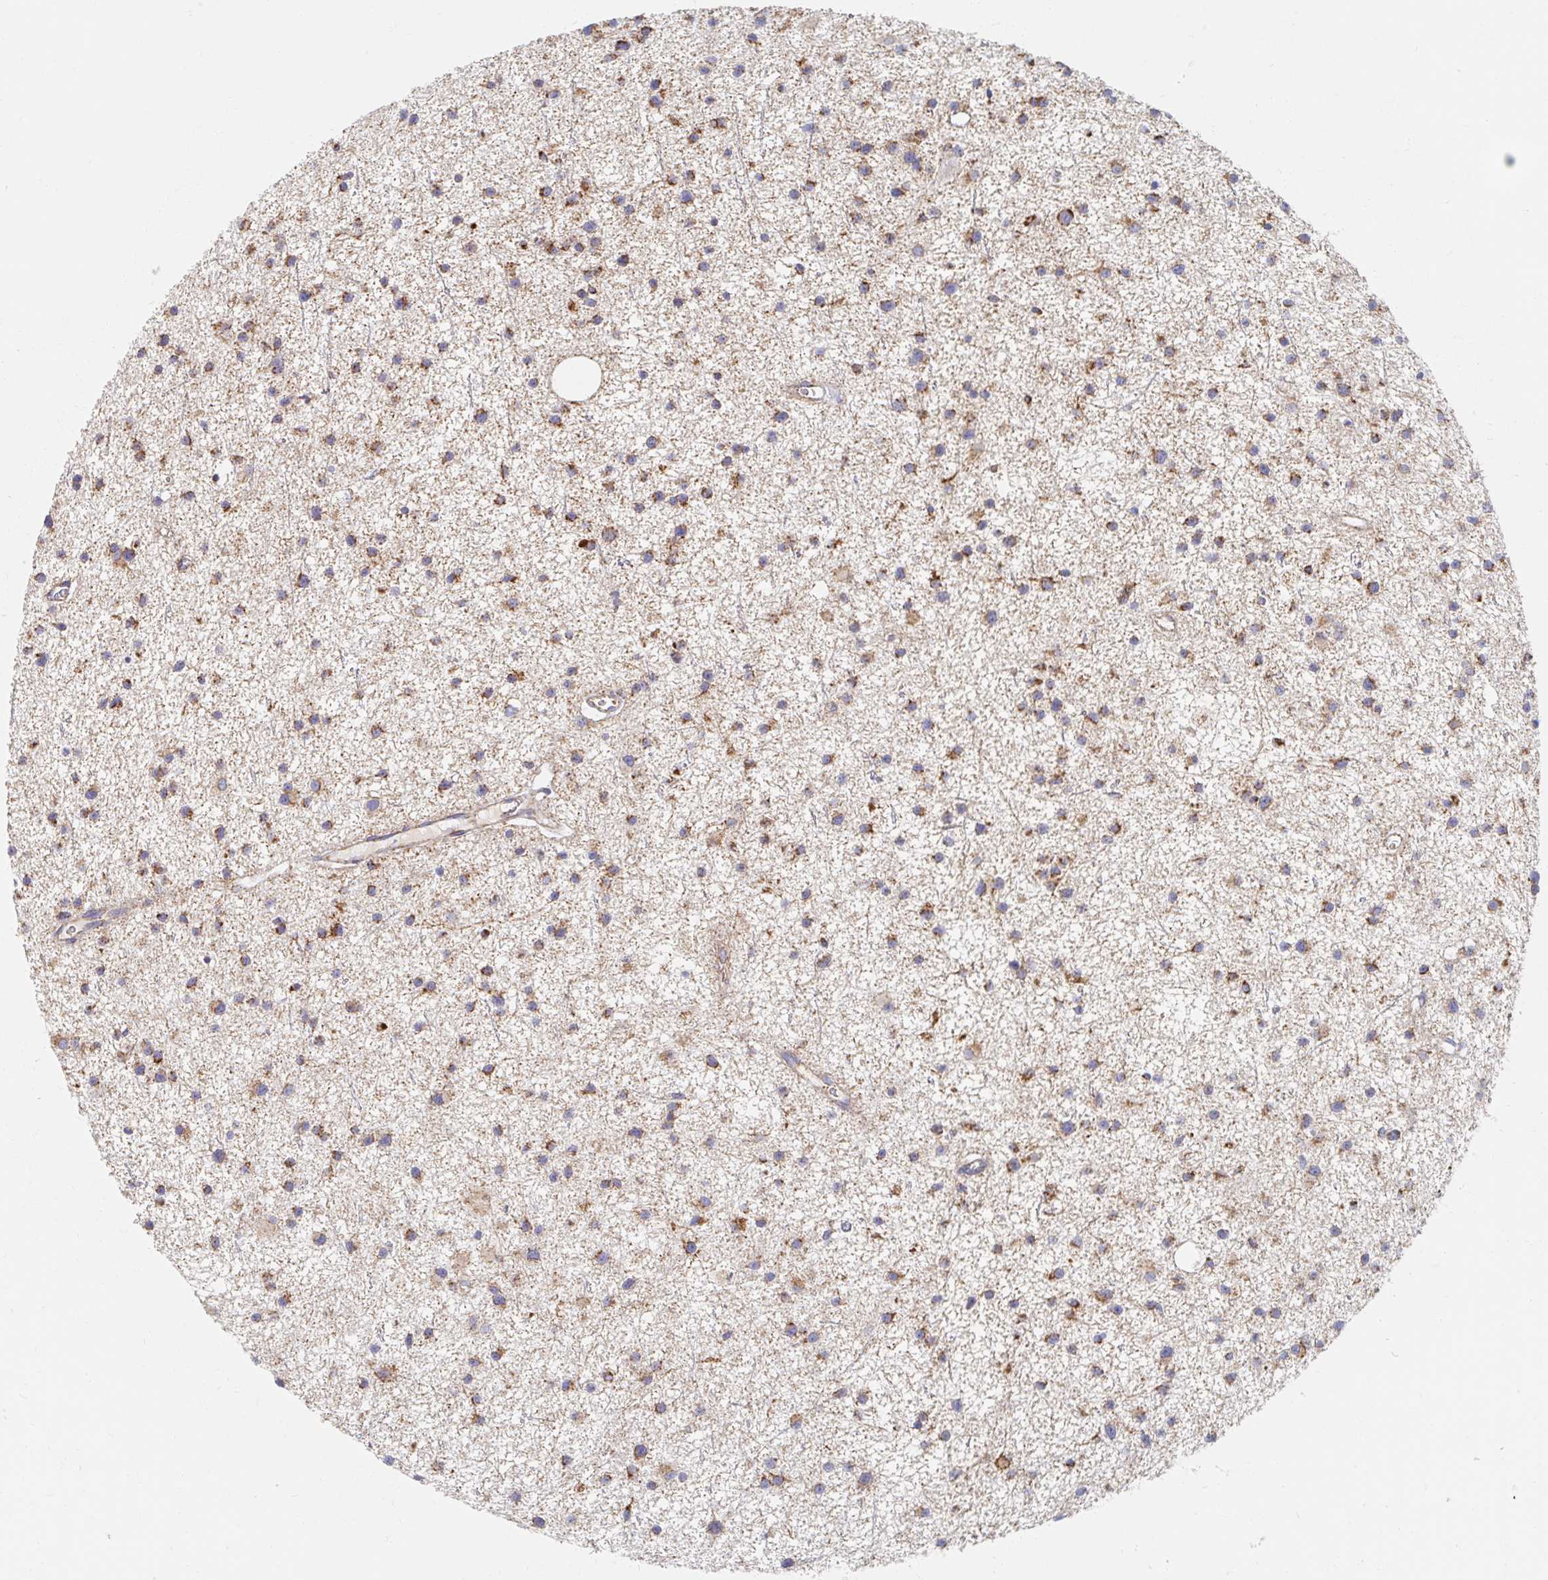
{"staining": {"intensity": "moderate", "quantity": ">75%", "location": "cytoplasmic/membranous"}, "tissue": "glioma", "cell_type": "Tumor cells", "image_type": "cancer", "snomed": [{"axis": "morphology", "description": "Glioma, malignant, Low grade"}, {"axis": "topography", "description": "Brain"}], "caption": "This micrograph shows glioma stained with immunohistochemistry (IHC) to label a protein in brown. The cytoplasmic/membranous of tumor cells show moderate positivity for the protein. Nuclei are counter-stained blue.", "gene": "MAVS", "patient": {"sex": "male", "age": 43}}